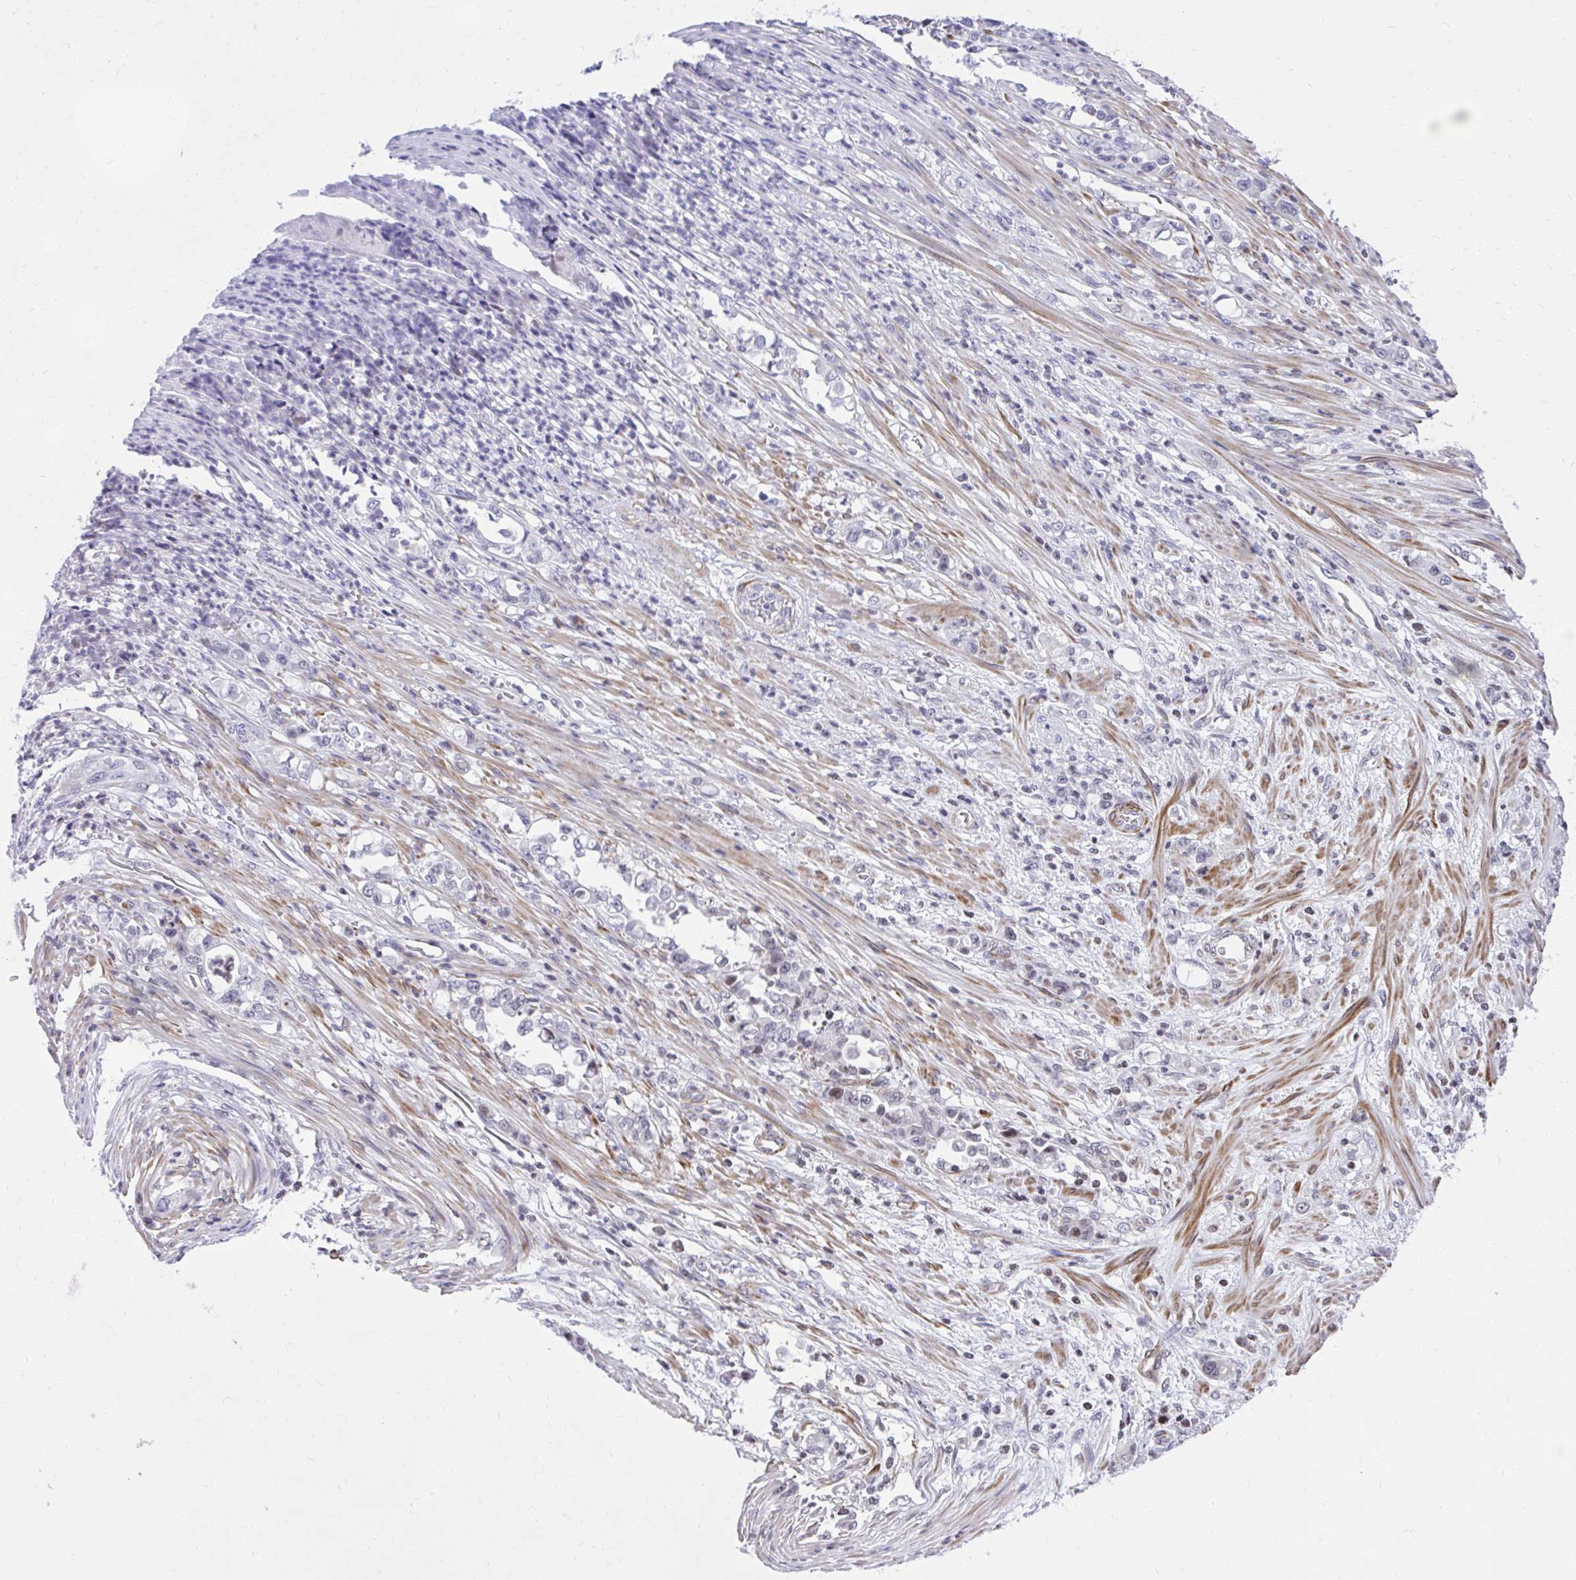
{"staining": {"intensity": "negative", "quantity": "none", "location": "none"}, "tissue": "stomach cancer", "cell_type": "Tumor cells", "image_type": "cancer", "snomed": [{"axis": "morphology", "description": "Normal tissue, NOS"}, {"axis": "morphology", "description": "Adenocarcinoma, NOS"}, {"axis": "topography", "description": "Stomach"}], "caption": "Image shows no protein expression in tumor cells of stomach cancer tissue.", "gene": "KCNN4", "patient": {"sex": "female", "age": 79}}